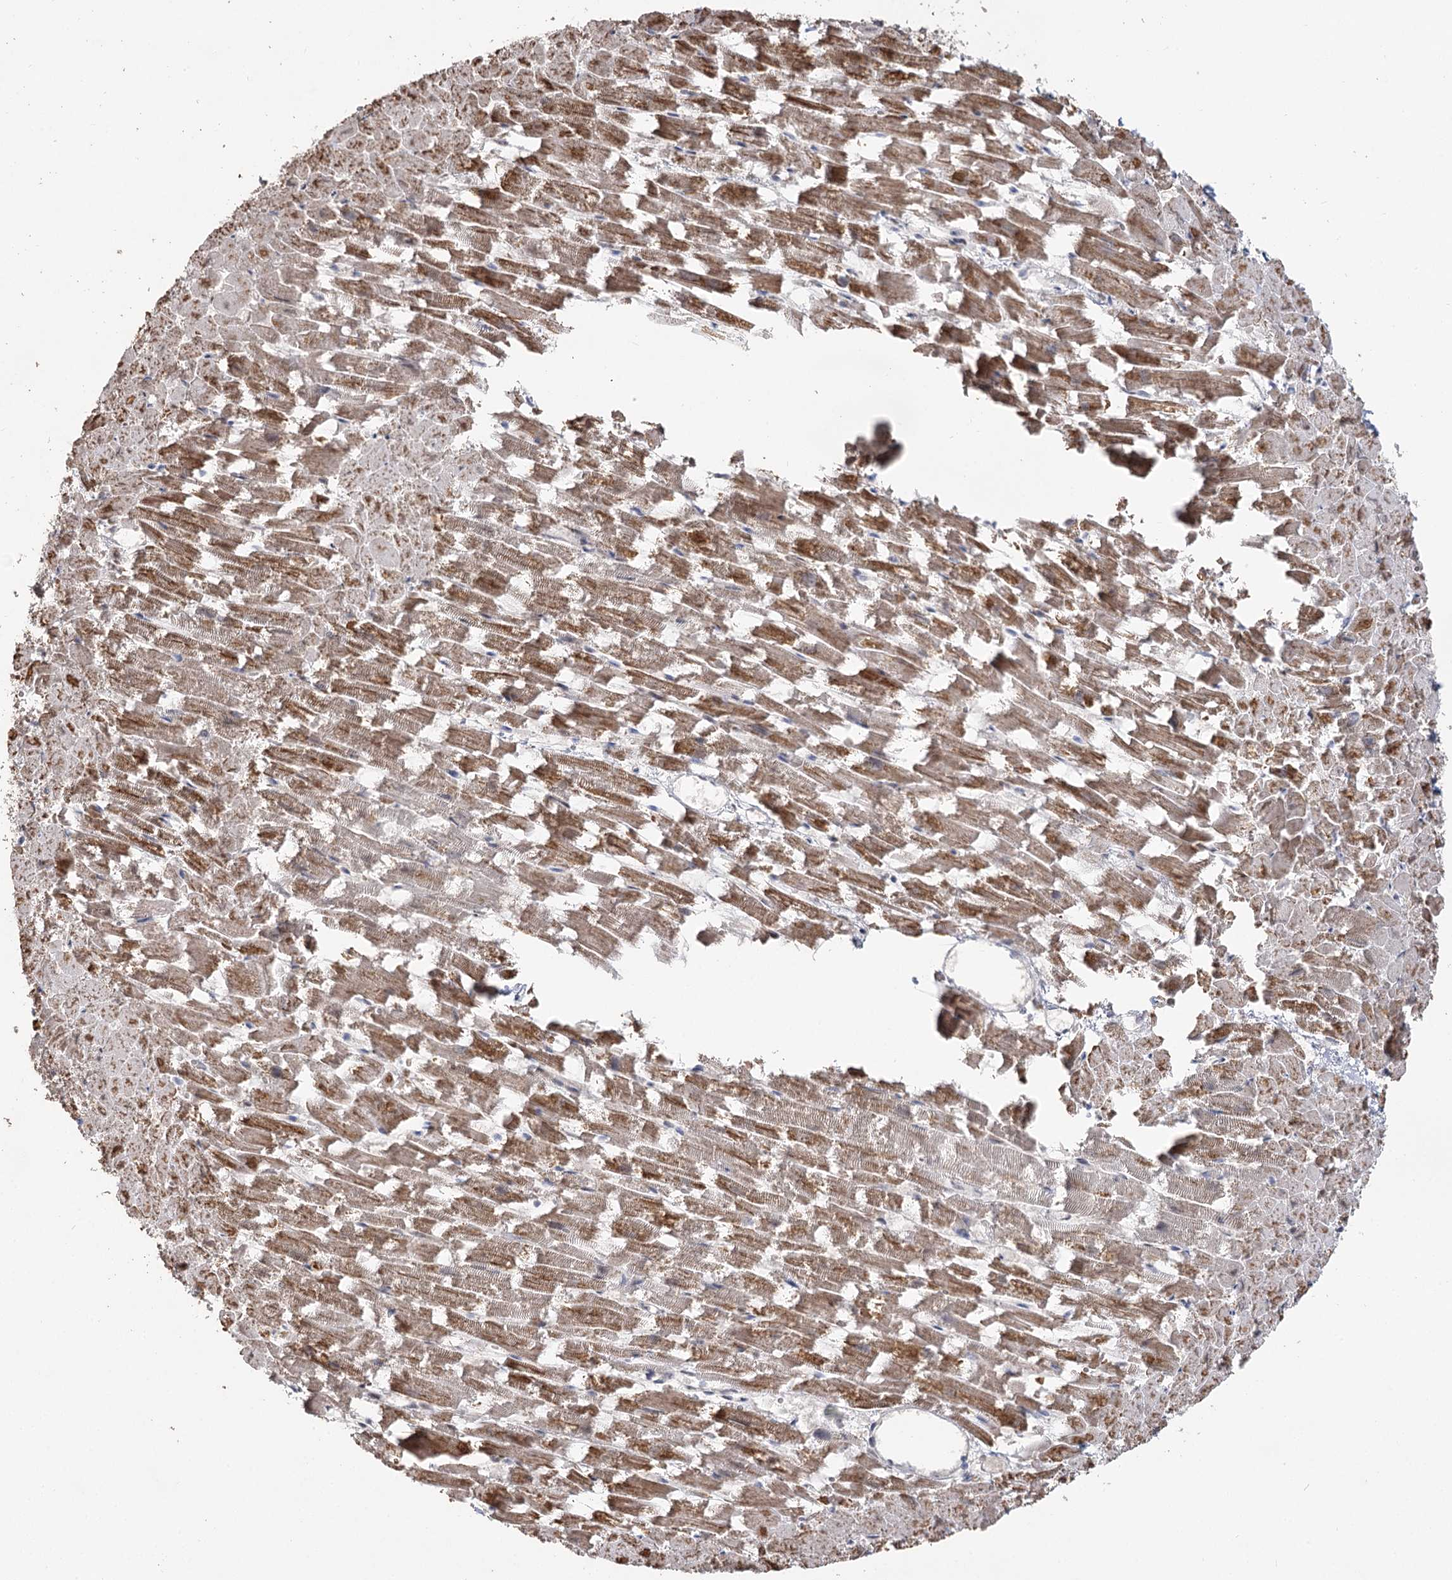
{"staining": {"intensity": "moderate", "quantity": ">75%", "location": "cytoplasmic/membranous"}, "tissue": "heart muscle", "cell_type": "Cardiomyocytes", "image_type": "normal", "snomed": [{"axis": "morphology", "description": "Normal tissue, NOS"}, {"axis": "topography", "description": "Heart"}], "caption": "Immunohistochemical staining of unremarkable human heart muscle reveals >75% levels of moderate cytoplasmic/membranous protein expression in about >75% of cardiomyocytes.", "gene": "RUFY4", "patient": {"sex": "female", "age": 64}}